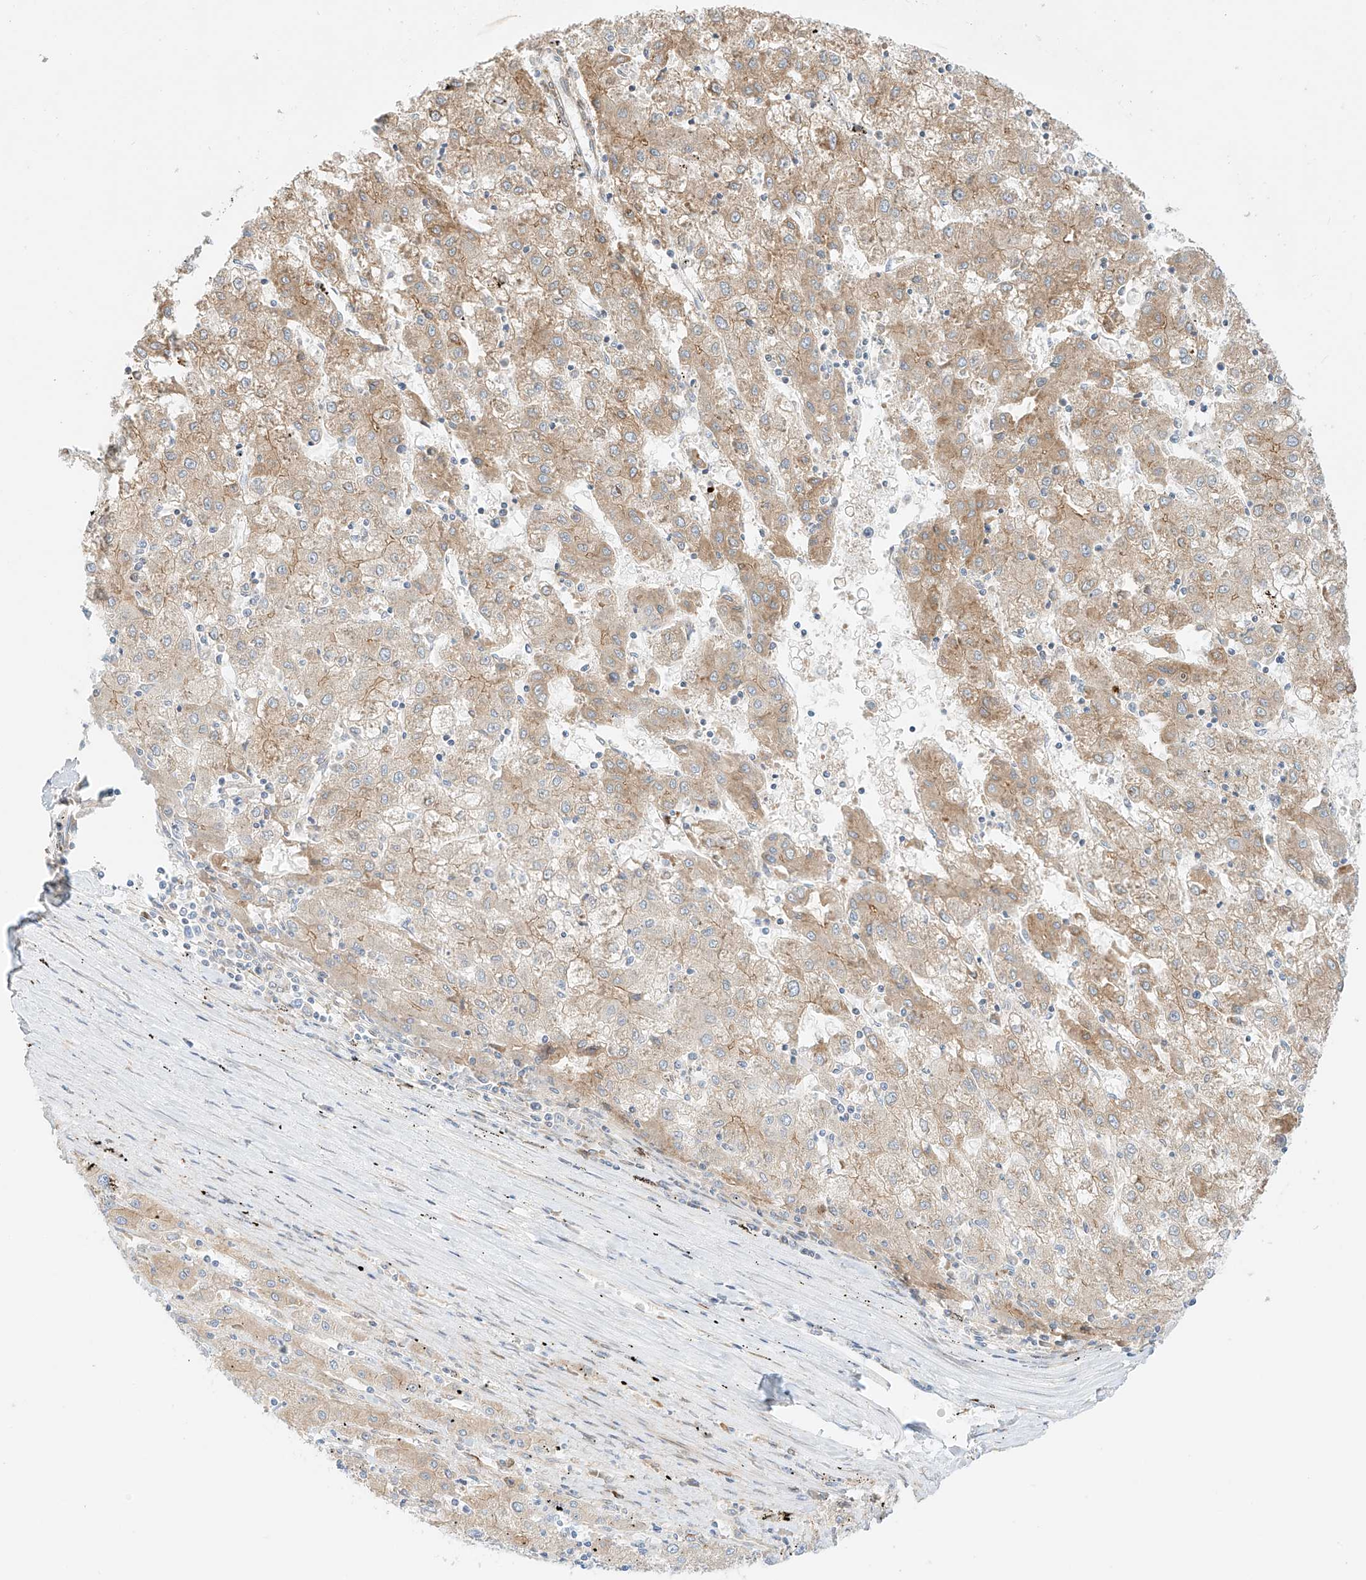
{"staining": {"intensity": "moderate", "quantity": ">75%", "location": "cytoplasmic/membranous"}, "tissue": "liver cancer", "cell_type": "Tumor cells", "image_type": "cancer", "snomed": [{"axis": "morphology", "description": "Carcinoma, Hepatocellular, NOS"}, {"axis": "topography", "description": "Liver"}], "caption": "Immunohistochemical staining of human liver cancer (hepatocellular carcinoma) reveals medium levels of moderate cytoplasmic/membranous positivity in about >75% of tumor cells. (Brightfield microscopy of DAB IHC at high magnification).", "gene": "PCYOX1", "patient": {"sex": "male", "age": 72}}